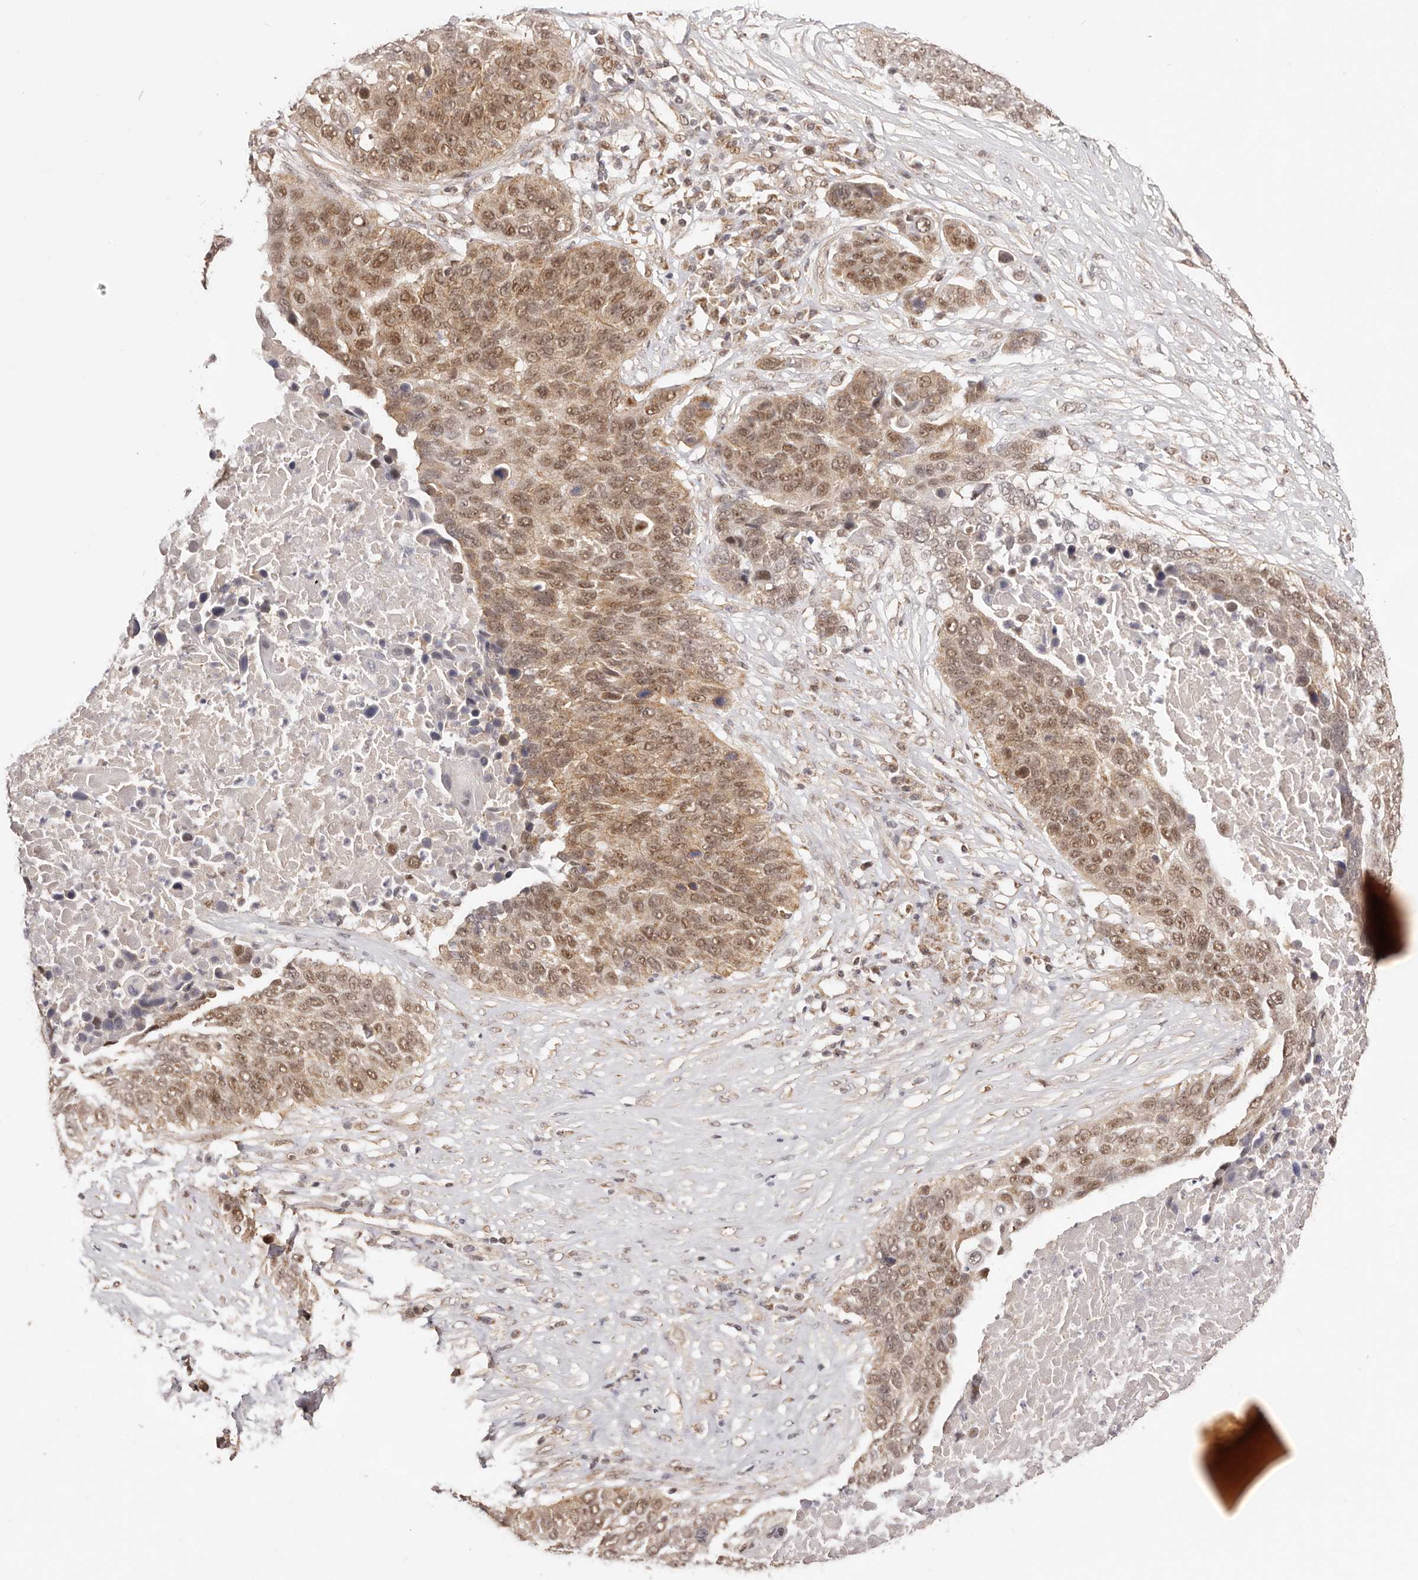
{"staining": {"intensity": "moderate", "quantity": ">75%", "location": "cytoplasmic/membranous,nuclear"}, "tissue": "lung cancer", "cell_type": "Tumor cells", "image_type": "cancer", "snomed": [{"axis": "morphology", "description": "Squamous cell carcinoma, NOS"}, {"axis": "topography", "description": "Lung"}], "caption": "Lung squamous cell carcinoma stained with a protein marker reveals moderate staining in tumor cells.", "gene": "SEC14L1", "patient": {"sex": "male", "age": 66}}